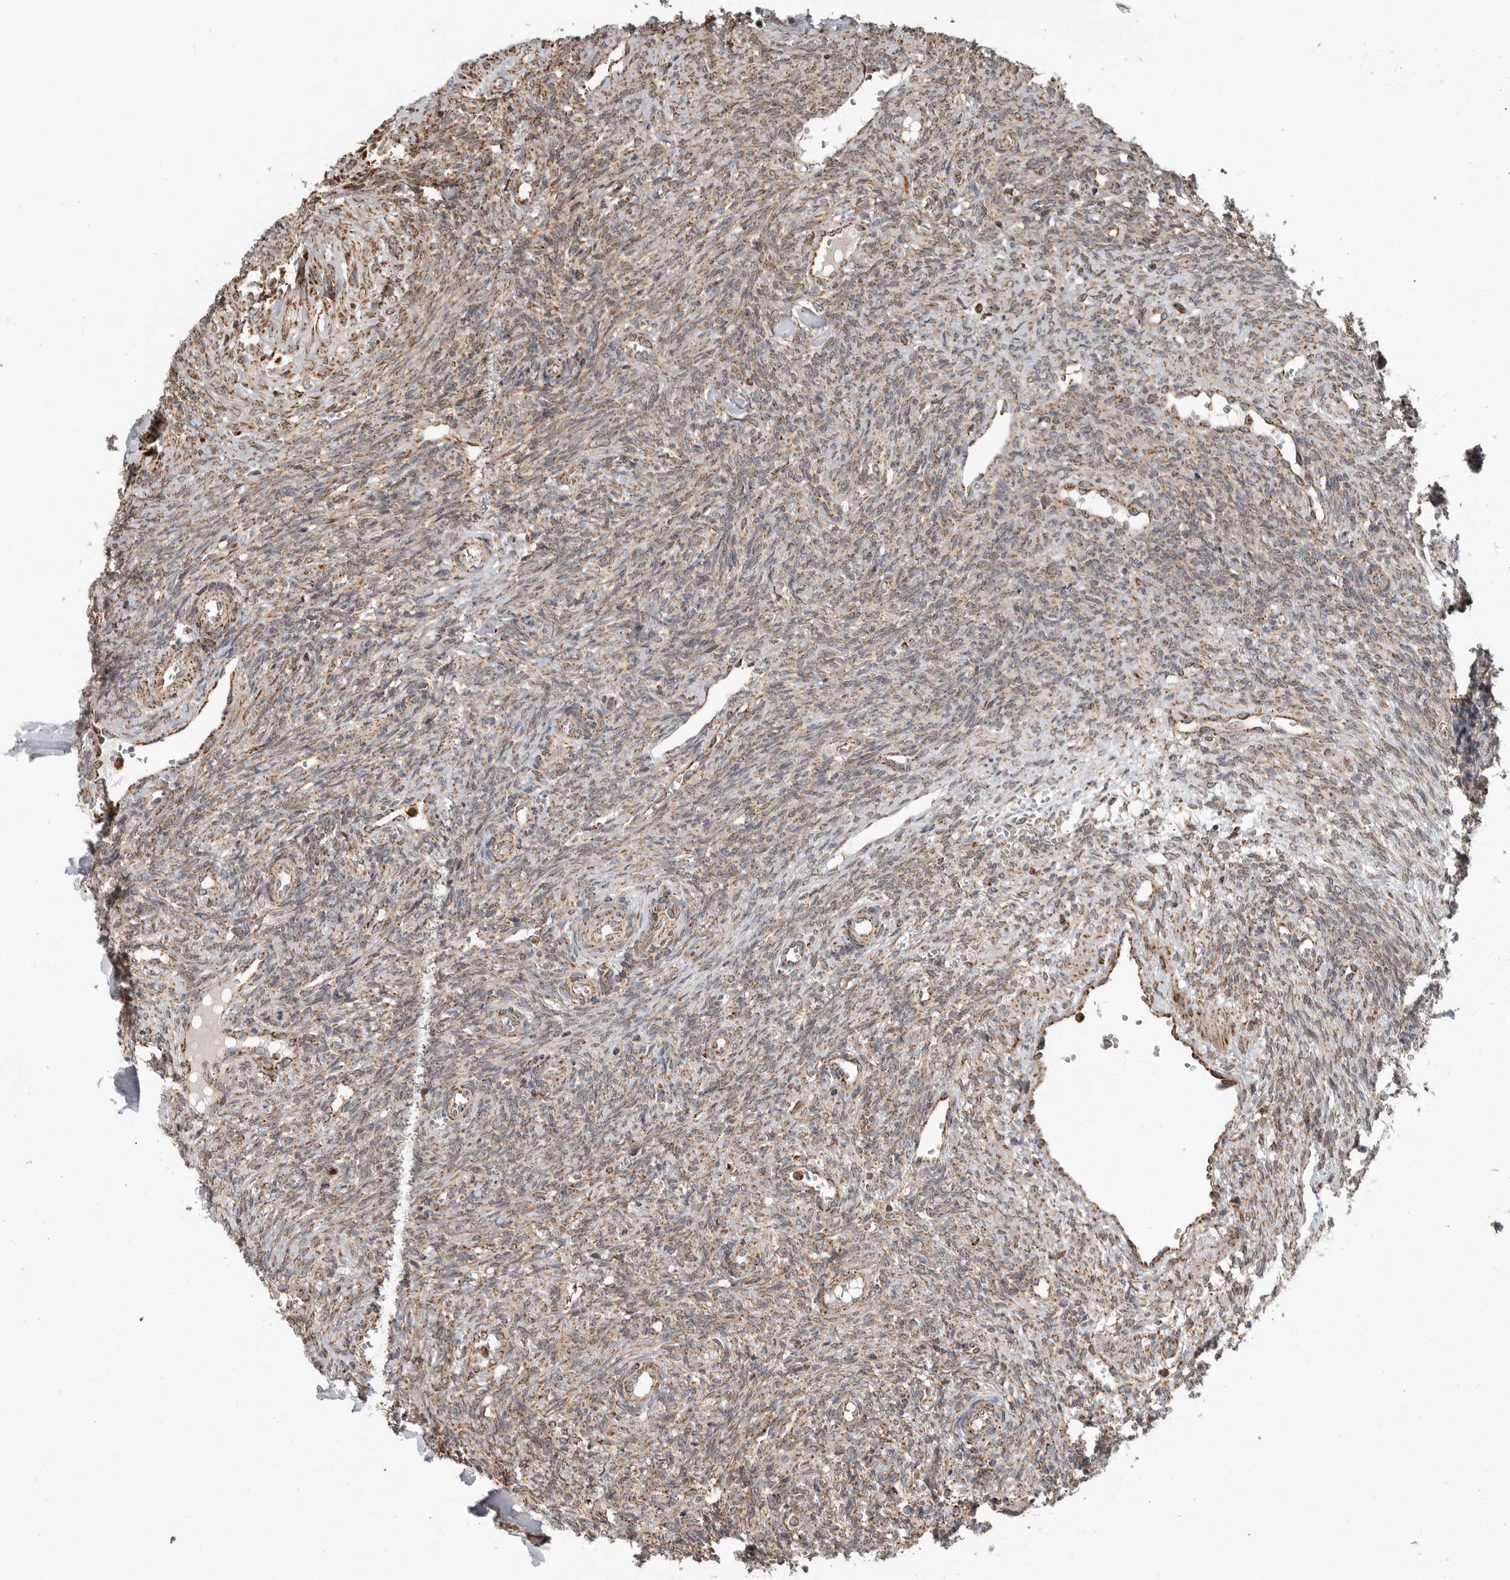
{"staining": {"intensity": "strong", "quantity": ">75%", "location": "cytoplasmic/membranous"}, "tissue": "ovary", "cell_type": "Follicle cells", "image_type": "normal", "snomed": [{"axis": "morphology", "description": "Normal tissue, NOS"}, {"axis": "topography", "description": "Ovary"}], "caption": "Normal ovary demonstrates strong cytoplasmic/membranous expression in approximately >75% of follicle cells, visualized by immunohistochemistry.", "gene": "GCNT2", "patient": {"sex": "female", "age": 41}}